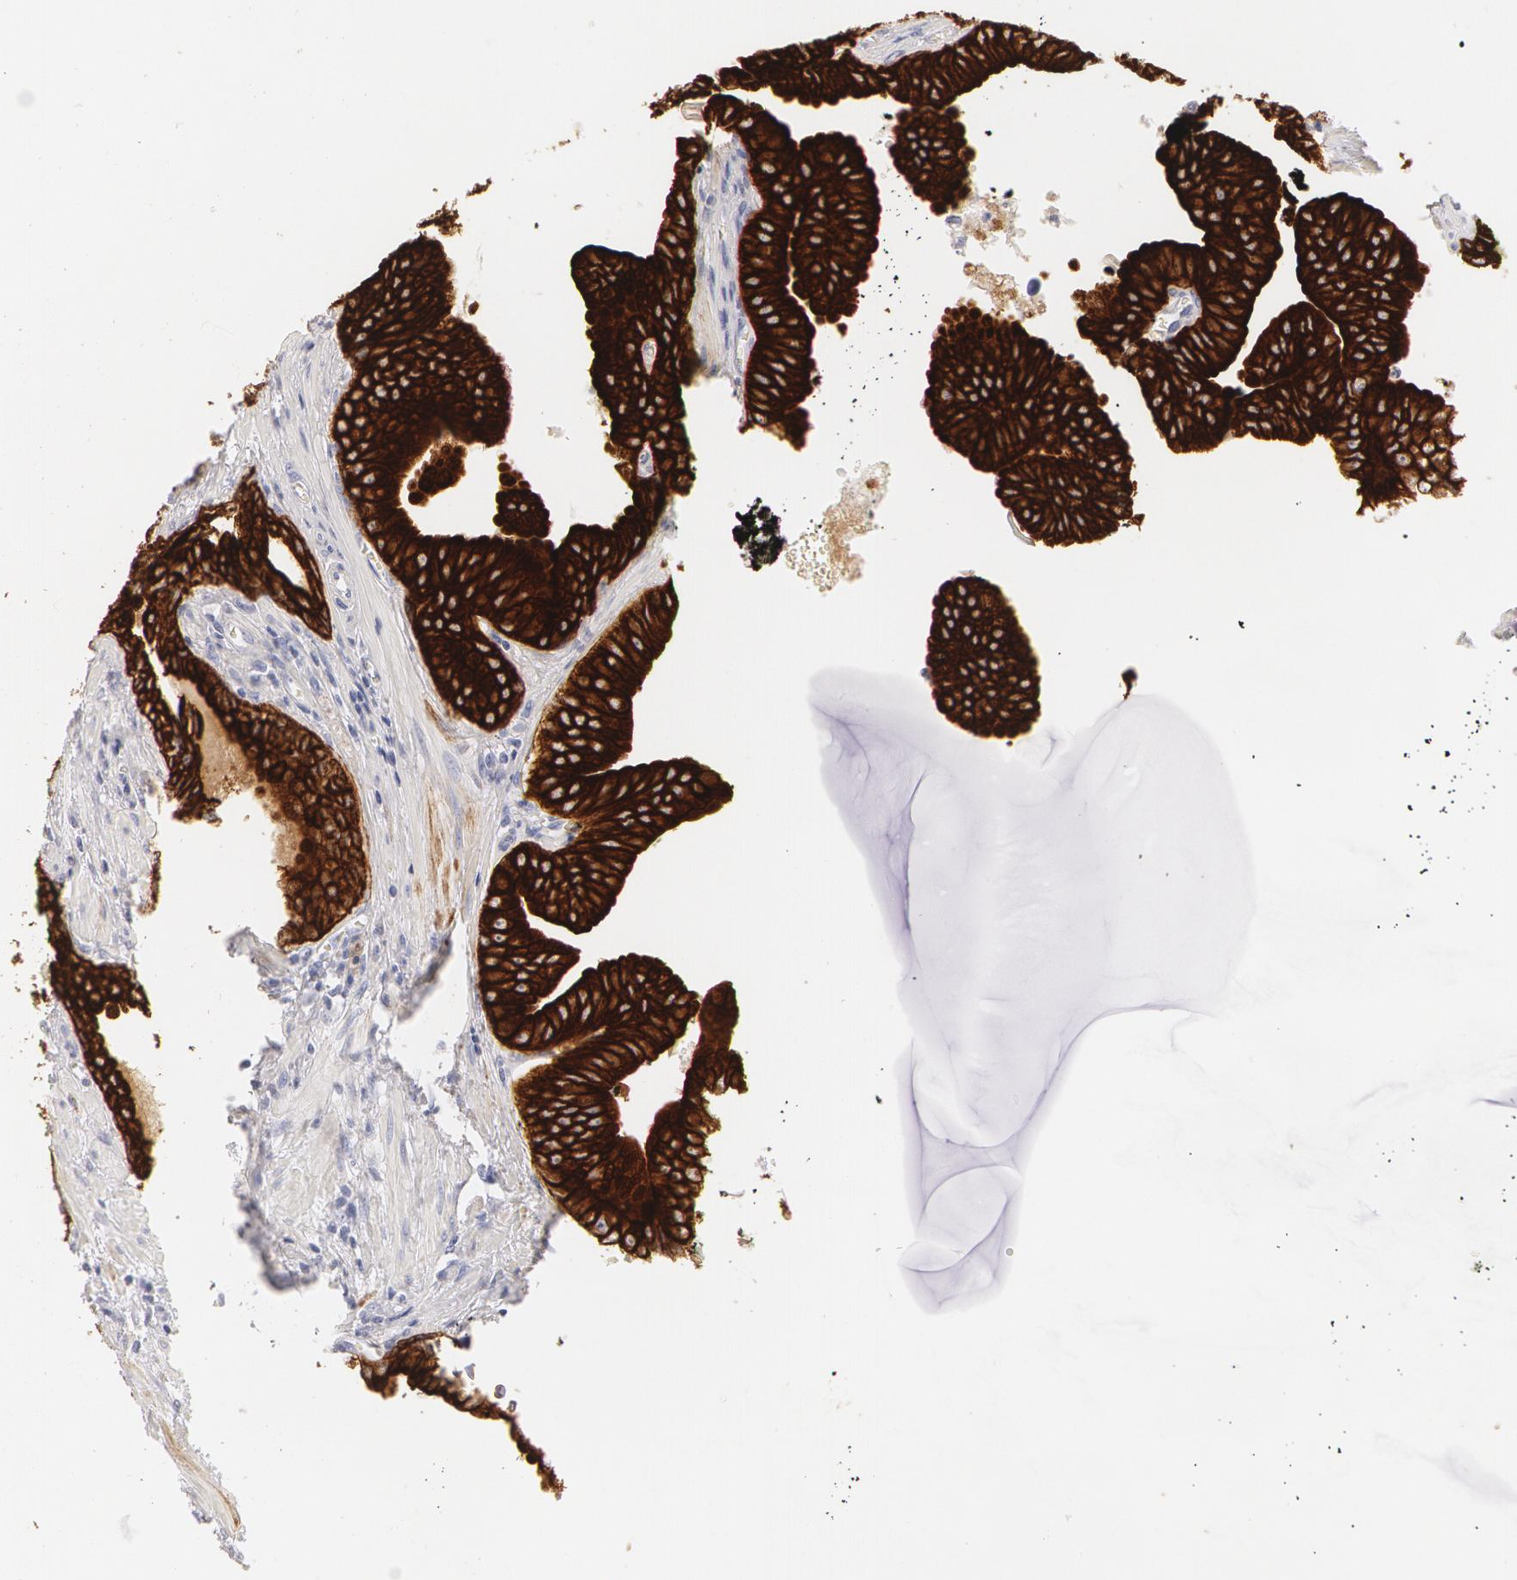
{"staining": {"intensity": "strong", "quantity": ">75%", "location": "cytoplasmic/membranous"}, "tissue": "prostate cancer", "cell_type": "Tumor cells", "image_type": "cancer", "snomed": [{"axis": "morphology", "description": "Adenocarcinoma, Low grade"}, {"axis": "topography", "description": "Prostate"}], "caption": "Immunohistochemistry (IHC) staining of prostate adenocarcinoma (low-grade), which reveals high levels of strong cytoplasmic/membranous staining in approximately >75% of tumor cells indicating strong cytoplasmic/membranous protein staining. The staining was performed using DAB (brown) for protein detection and nuclei were counterstained in hematoxylin (blue).", "gene": "KRT8", "patient": {"sex": "male", "age": 65}}